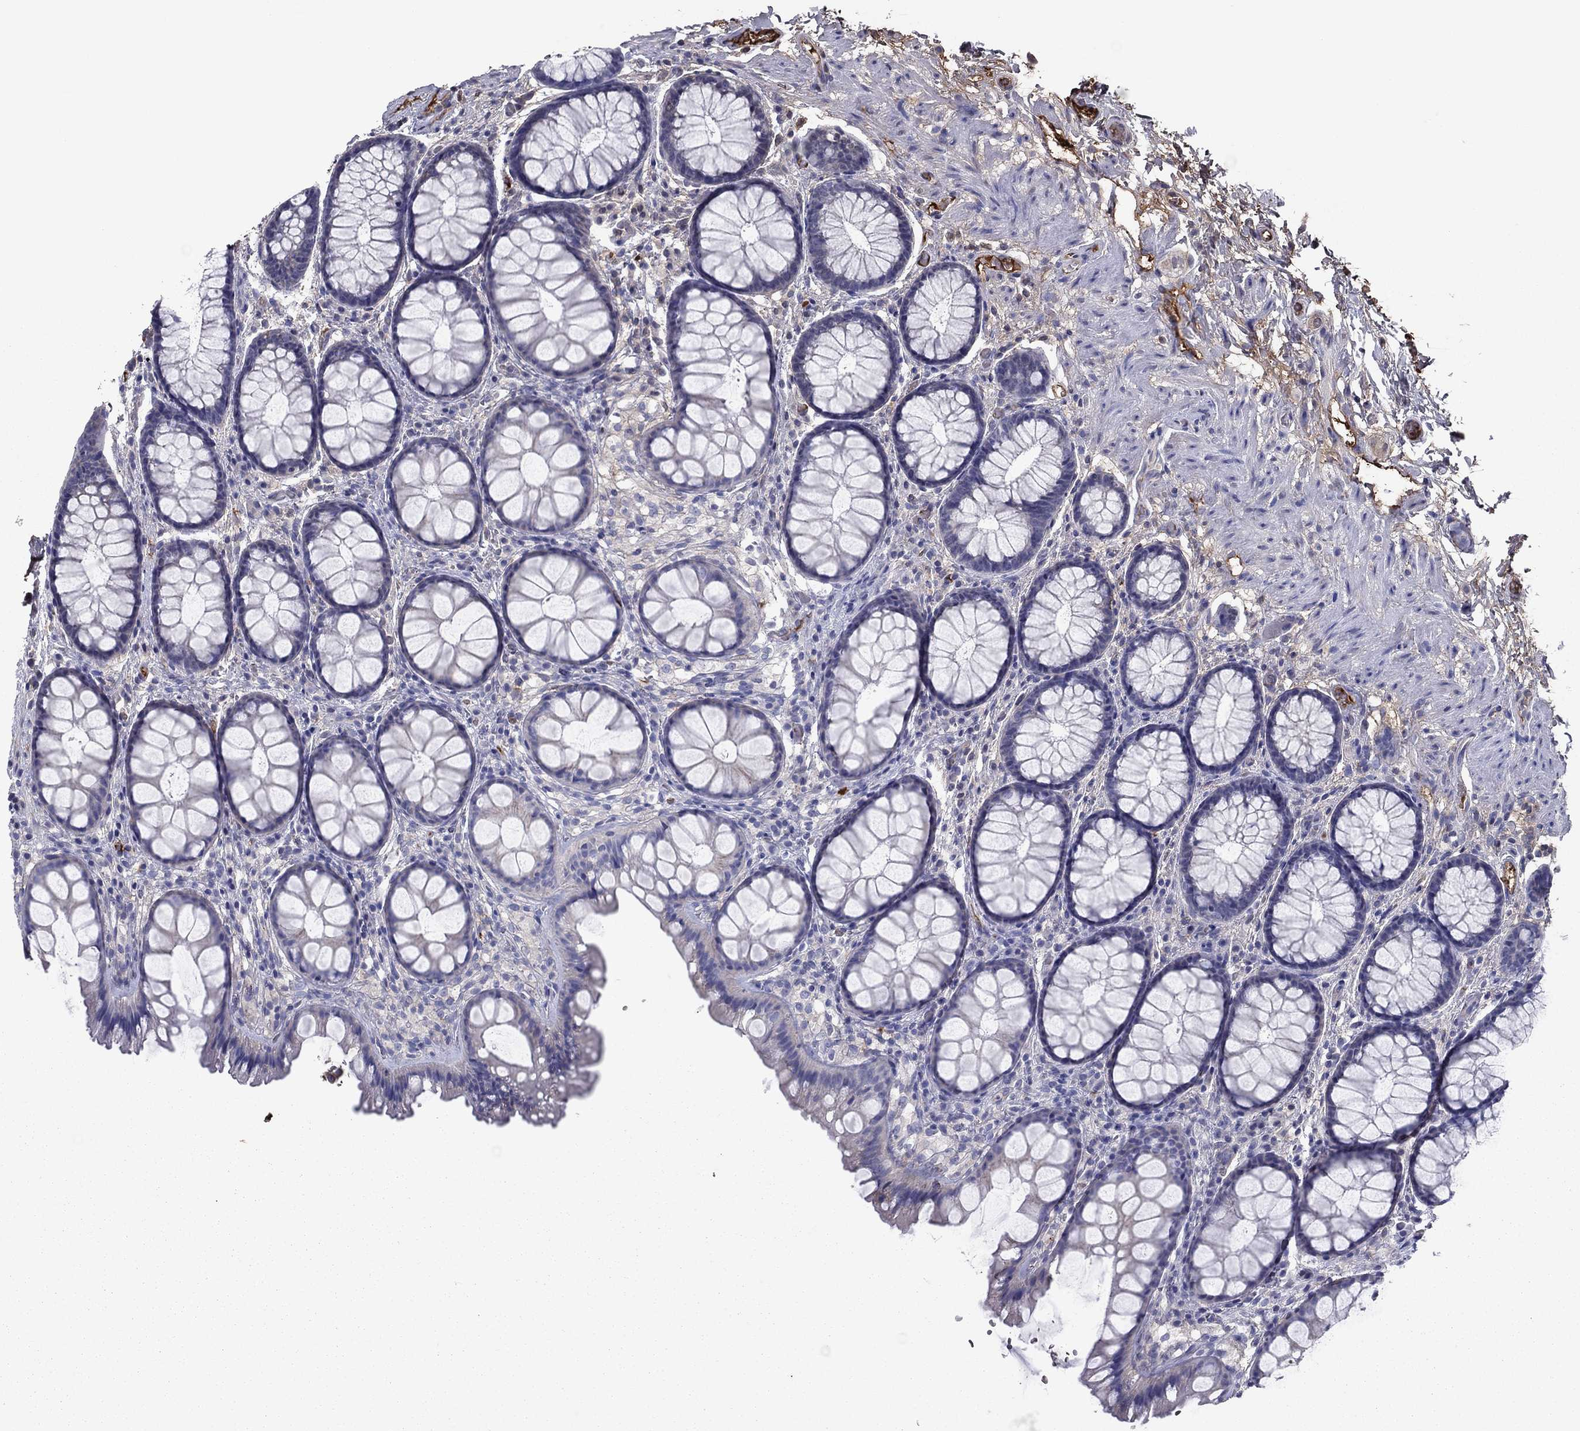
{"staining": {"intensity": "moderate", "quantity": "<25%", "location": "cytoplasmic/membranous"}, "tissue": "rectum", "cell_type": "Glandular cells", "image_type": "normal", "snomed": [{"axis": "morphology", "description": "Normal tissue, NOS"}, {"axis": "topography", "description": "Rectum"}], "caption": "A brown stain labels moderate cytoplasmic/membranous expression of a protein in glandular cells of unremarkable rectum. Immunohistochemistry (ihc) stains the protein of interest in brown and the nuclei are stained blue.", "gene": "HPX", "patient": {"sex": "female", "age": 62}}